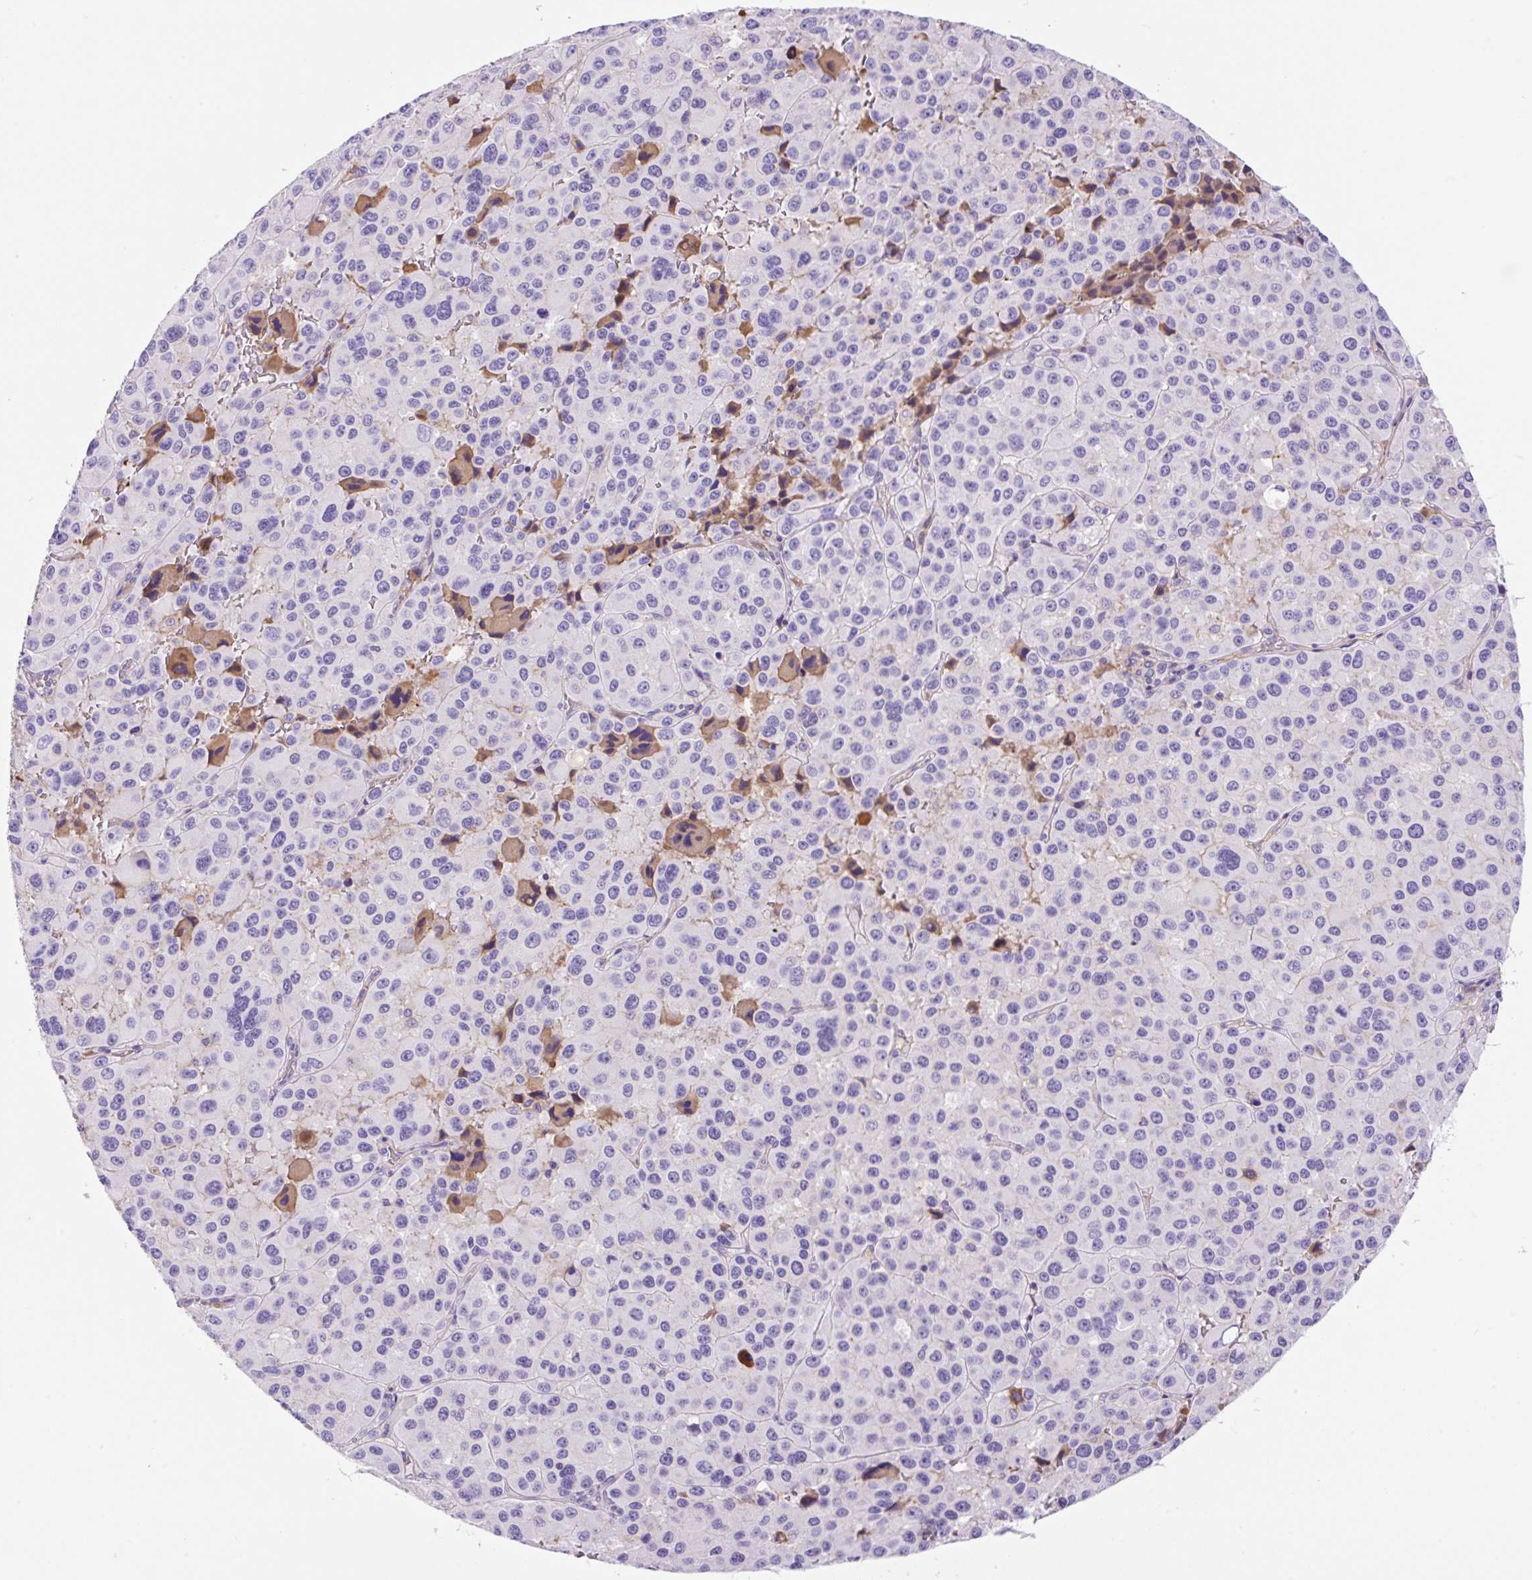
{"staining": {"intensity": "moderate", "quantity": "<25%", "location": "cytoplasmic/membranous"}, "tissue": "melanoma", "cell_type": "Tumor cells", "image_type": "cancer", "snomed": [{"axis": "morphology", "description": "Malignant melanoma, Metastatic site"}, {"axis": "topography", "description": "Lymph node"}], "caption": "A high-resolution photomicrograph shows IHC staining of melanoma, which shows moderate cytoplasmic/membranous positivity in about <25% of tumor cells.", "gene": "TDRD15", "patient": {"sex": "female", "age": 65}}